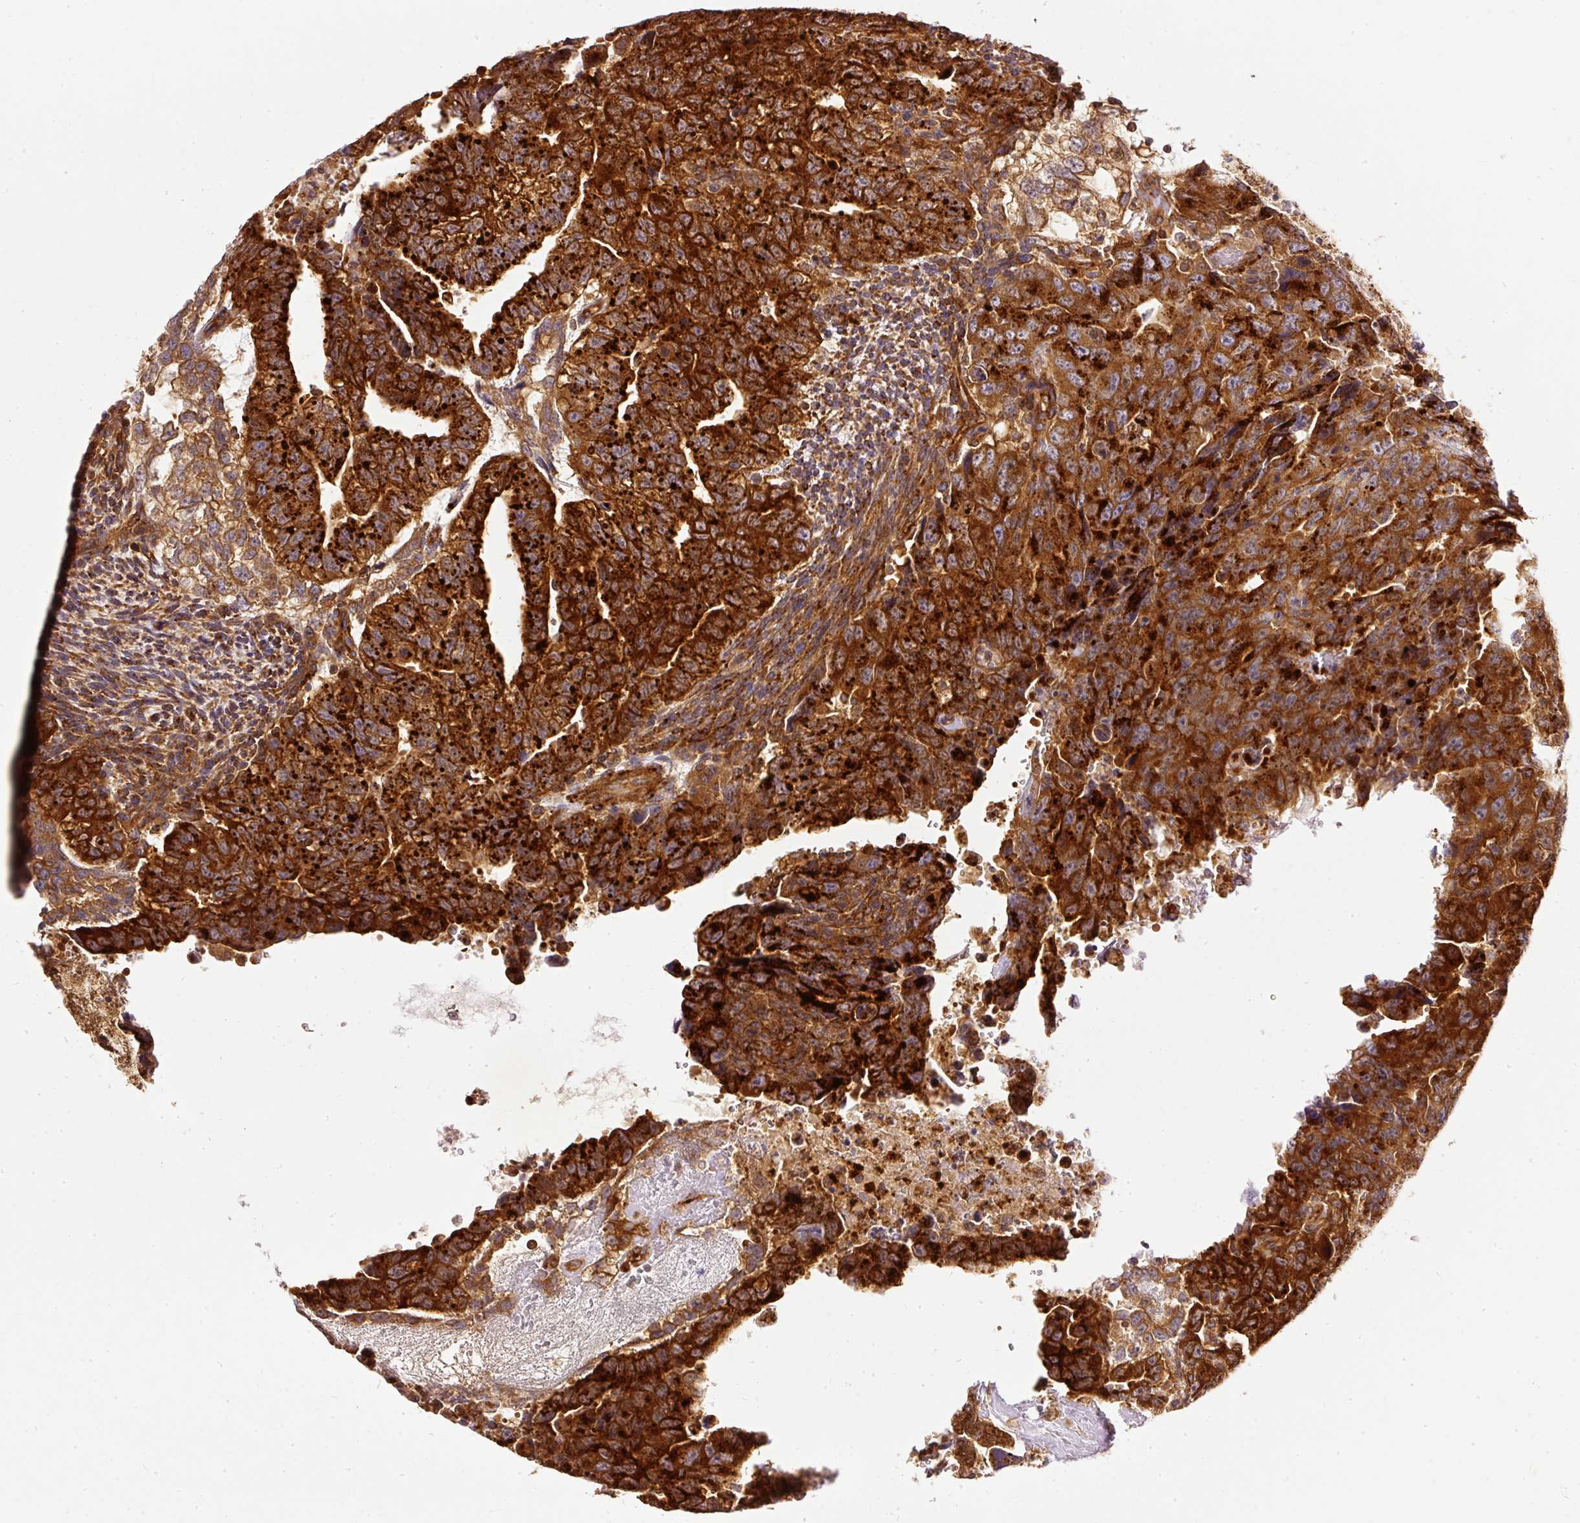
{"staining": {"intensity": "strong", "quantity": ">75%", "location": "cytoplasmic/membranous"}, "tissue": "testis cancer", "cell_type": "Tumor cells", "image_type": "cancer", "snomed": [{"axis": "morphology", "description": "Carcinoma, Embryonal, NOS"}, {"axis": "topography", "description": "Testis"}], "caption": "Immunohistochemical staining of human embryonal carcinoma (testis) shows high levels of strong cytoplasmic/membranous protein positivity in approximately >75% of tumor cells.", "gene": "ARMH3", "patient": {"sex": "male", "age": 24}}